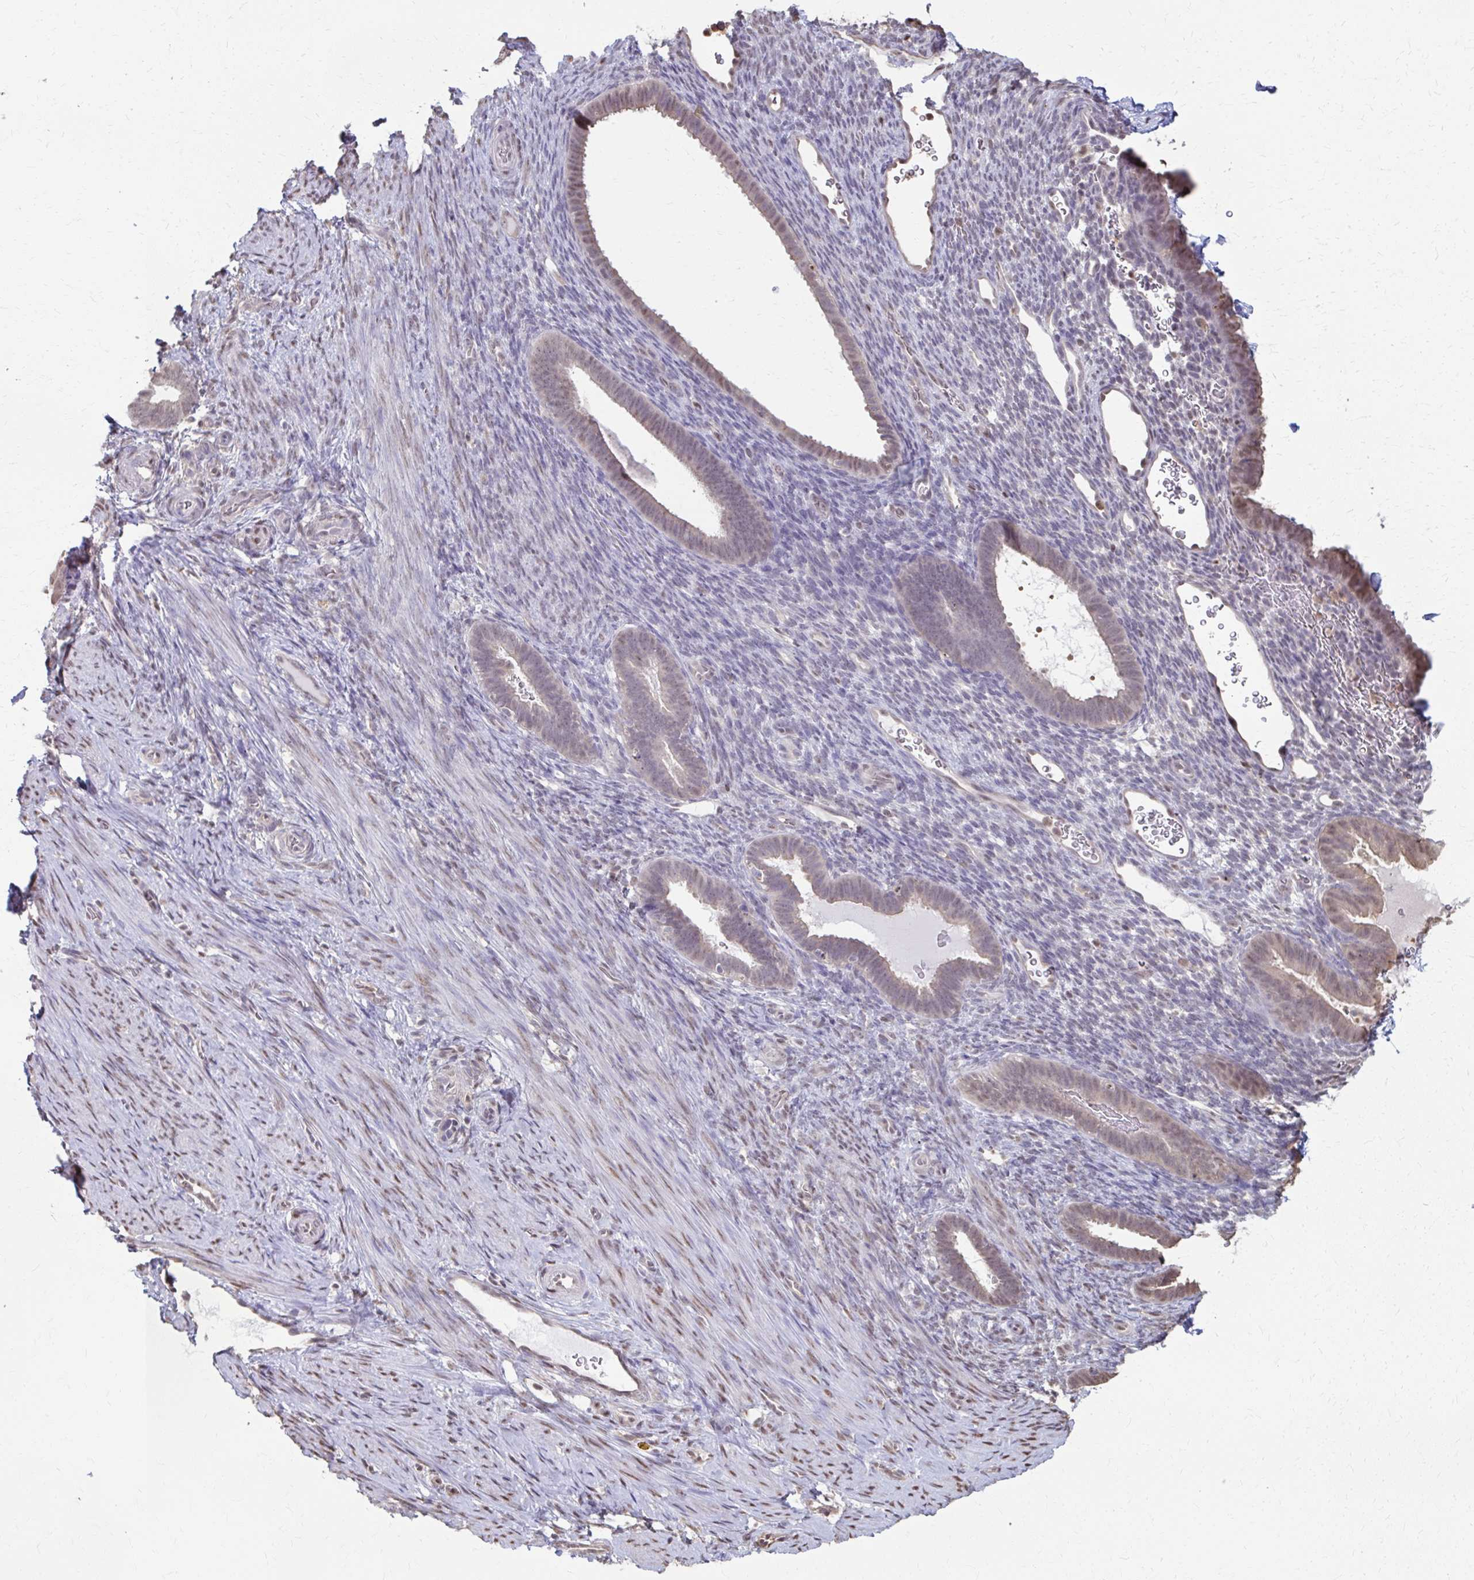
{"staining": {"intensity": "negative", "quantity": "none", "location": "none"}, "tissue": "endometrium", "cell_type": "Cells in endometrial stroma", "image_type": "normal", "snomed": [{"axis": "morphology", "description": "Normal tissue, NOS"}, {"axis": "topography", "description": "Endometrium"}], "caption": "Immunohistochemistry micrograph of benign endometrium: human endometrium stained with DAB shows no significant protein staining in cells in endometrial stroma.", "gene": "ING4", "patient": {"sex": "female", "age": 34}}